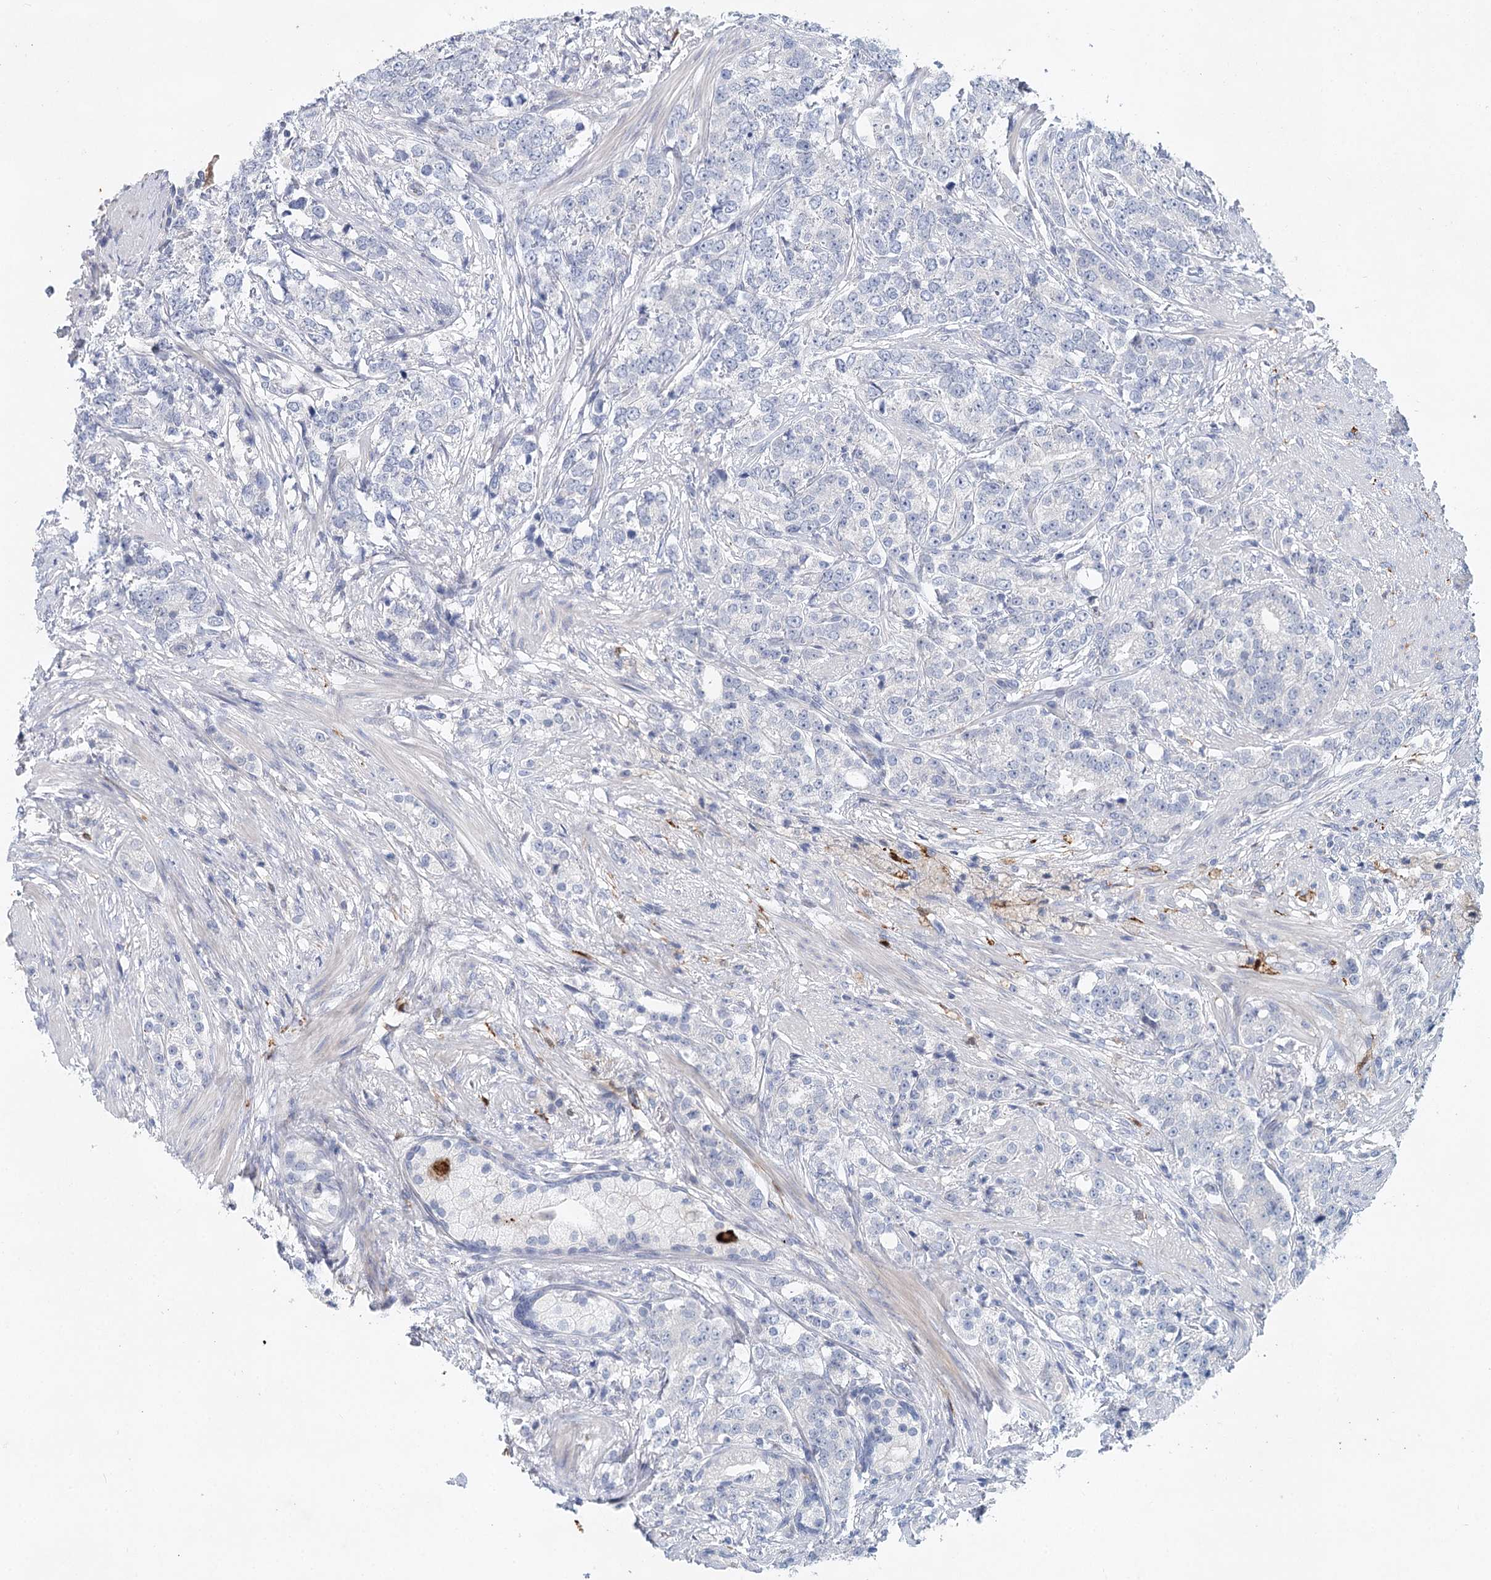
{"staining": {"intensity": "negative", "quantity": "none", "location": "none"}, "tissue": "prostate cancer", "cell_type": "Tumor cells", "image_type": "cancer", "snomed": [{"axis": "morphology", "description": "Adenocarcinoma, High grade"}, {"axis": "topography", "description": "Prostate"}], "caption": "IHC of prostate cancer (adenocarcinoma (high-grade)) exhibits no staining in tumor cells. (Brightfield microscopy of DAB immunohistochemistry at high magnification).", "gene": "SLC19A3", "patient": {"sex": "male", "age": 69}}